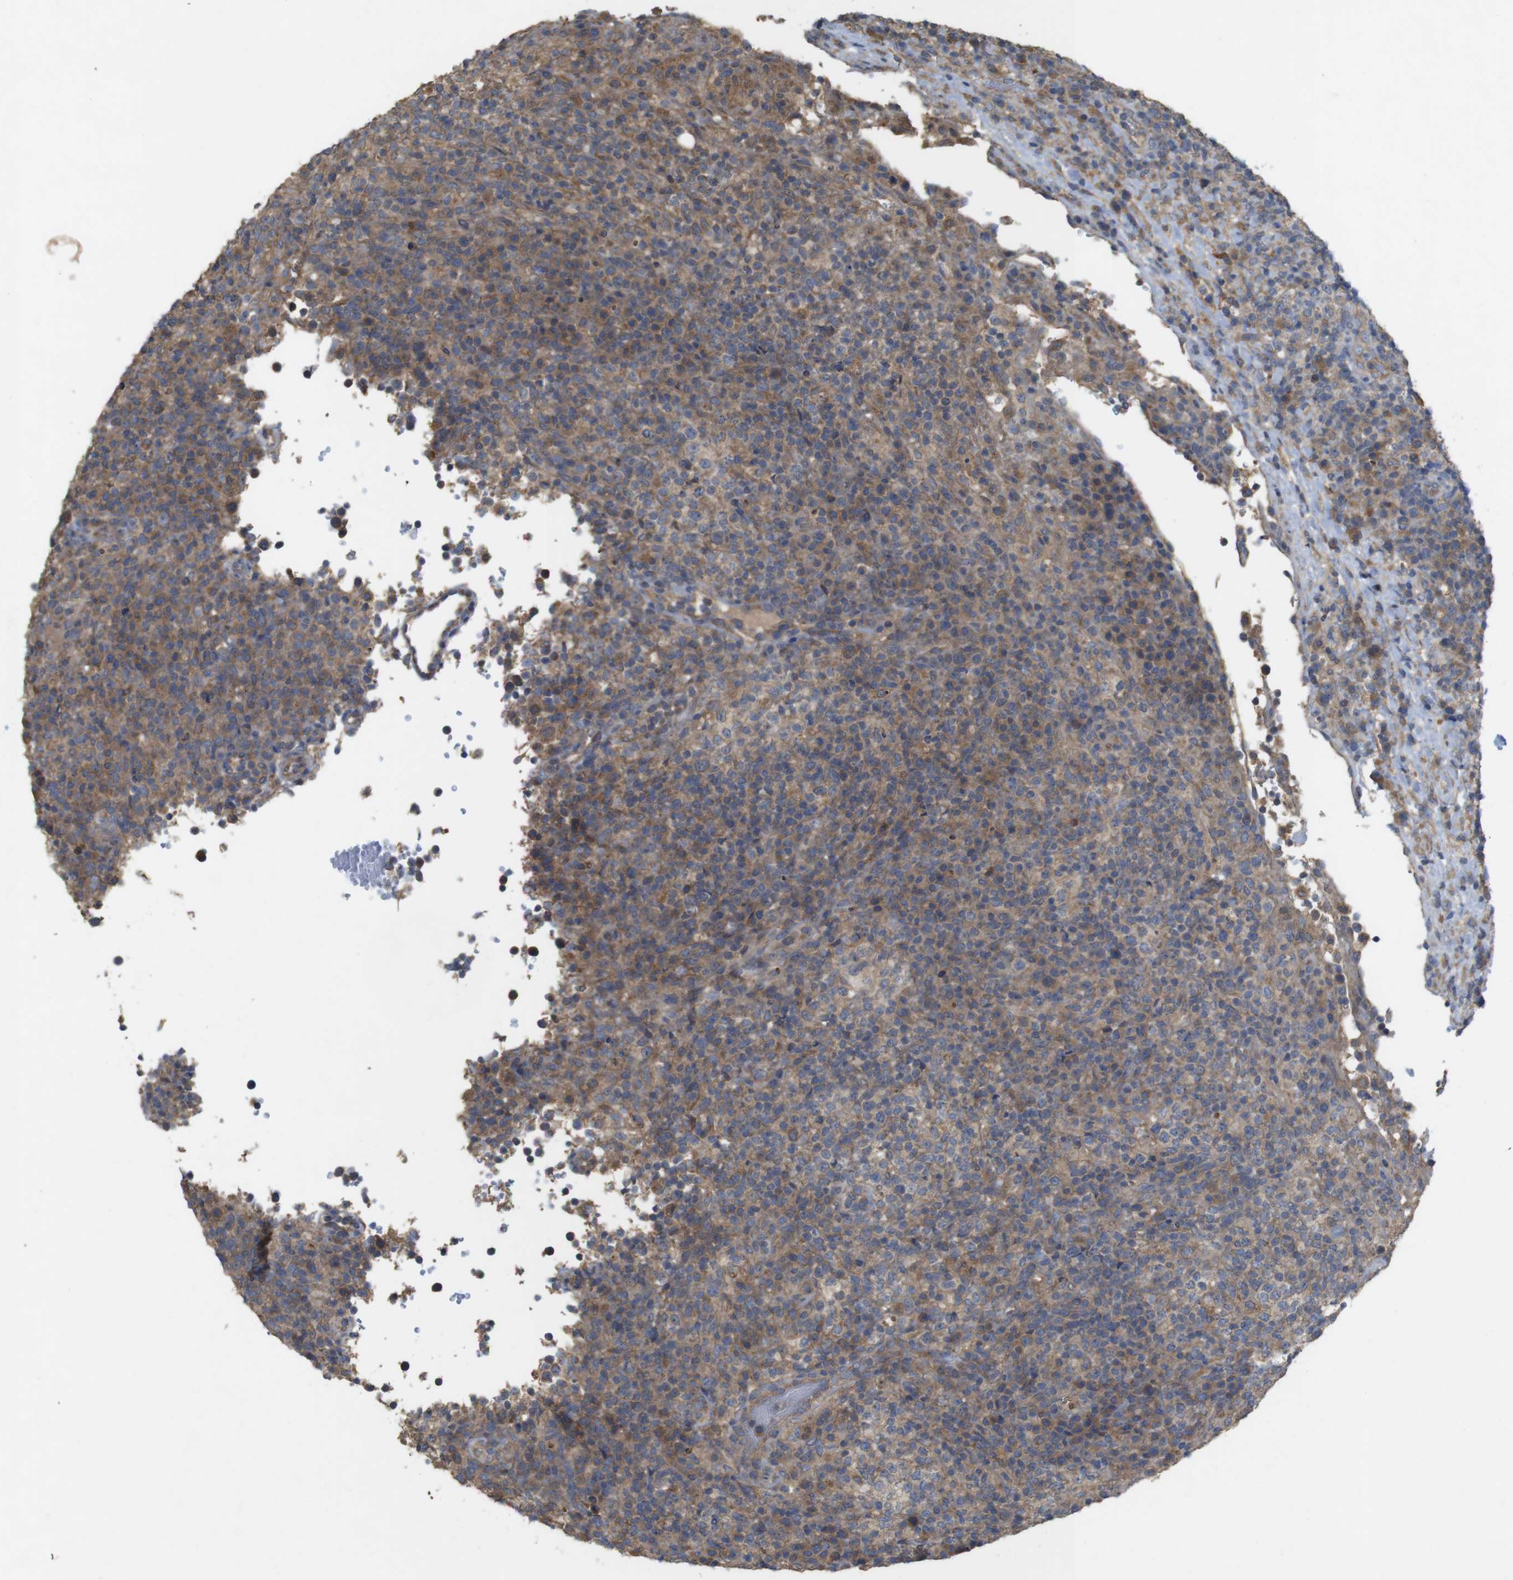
{"staining": {"intensity": "moderate", "quantity": ">75%", "location": "cytoplasmic/membranous"}, "tissue": "lymphoma", "cell_type": "Tumor cells", "image_type": "cancer", "snomed": [{"axis": "morphology", "description": "Malignant lymphoma, non-Hodgkin's type, High grade"}, {"axis": "topography", "description": "Lymph node"}], "caption": "Immunohistochemistry micrograph of lymphoma stained for a protein (brown), which demonstrates medium levels of moderate cytoplasmic/membranous positivity in about >75% of tumor cells.", "gene": "KCNS3", "patient": {"sex": "female", "age": 76}}